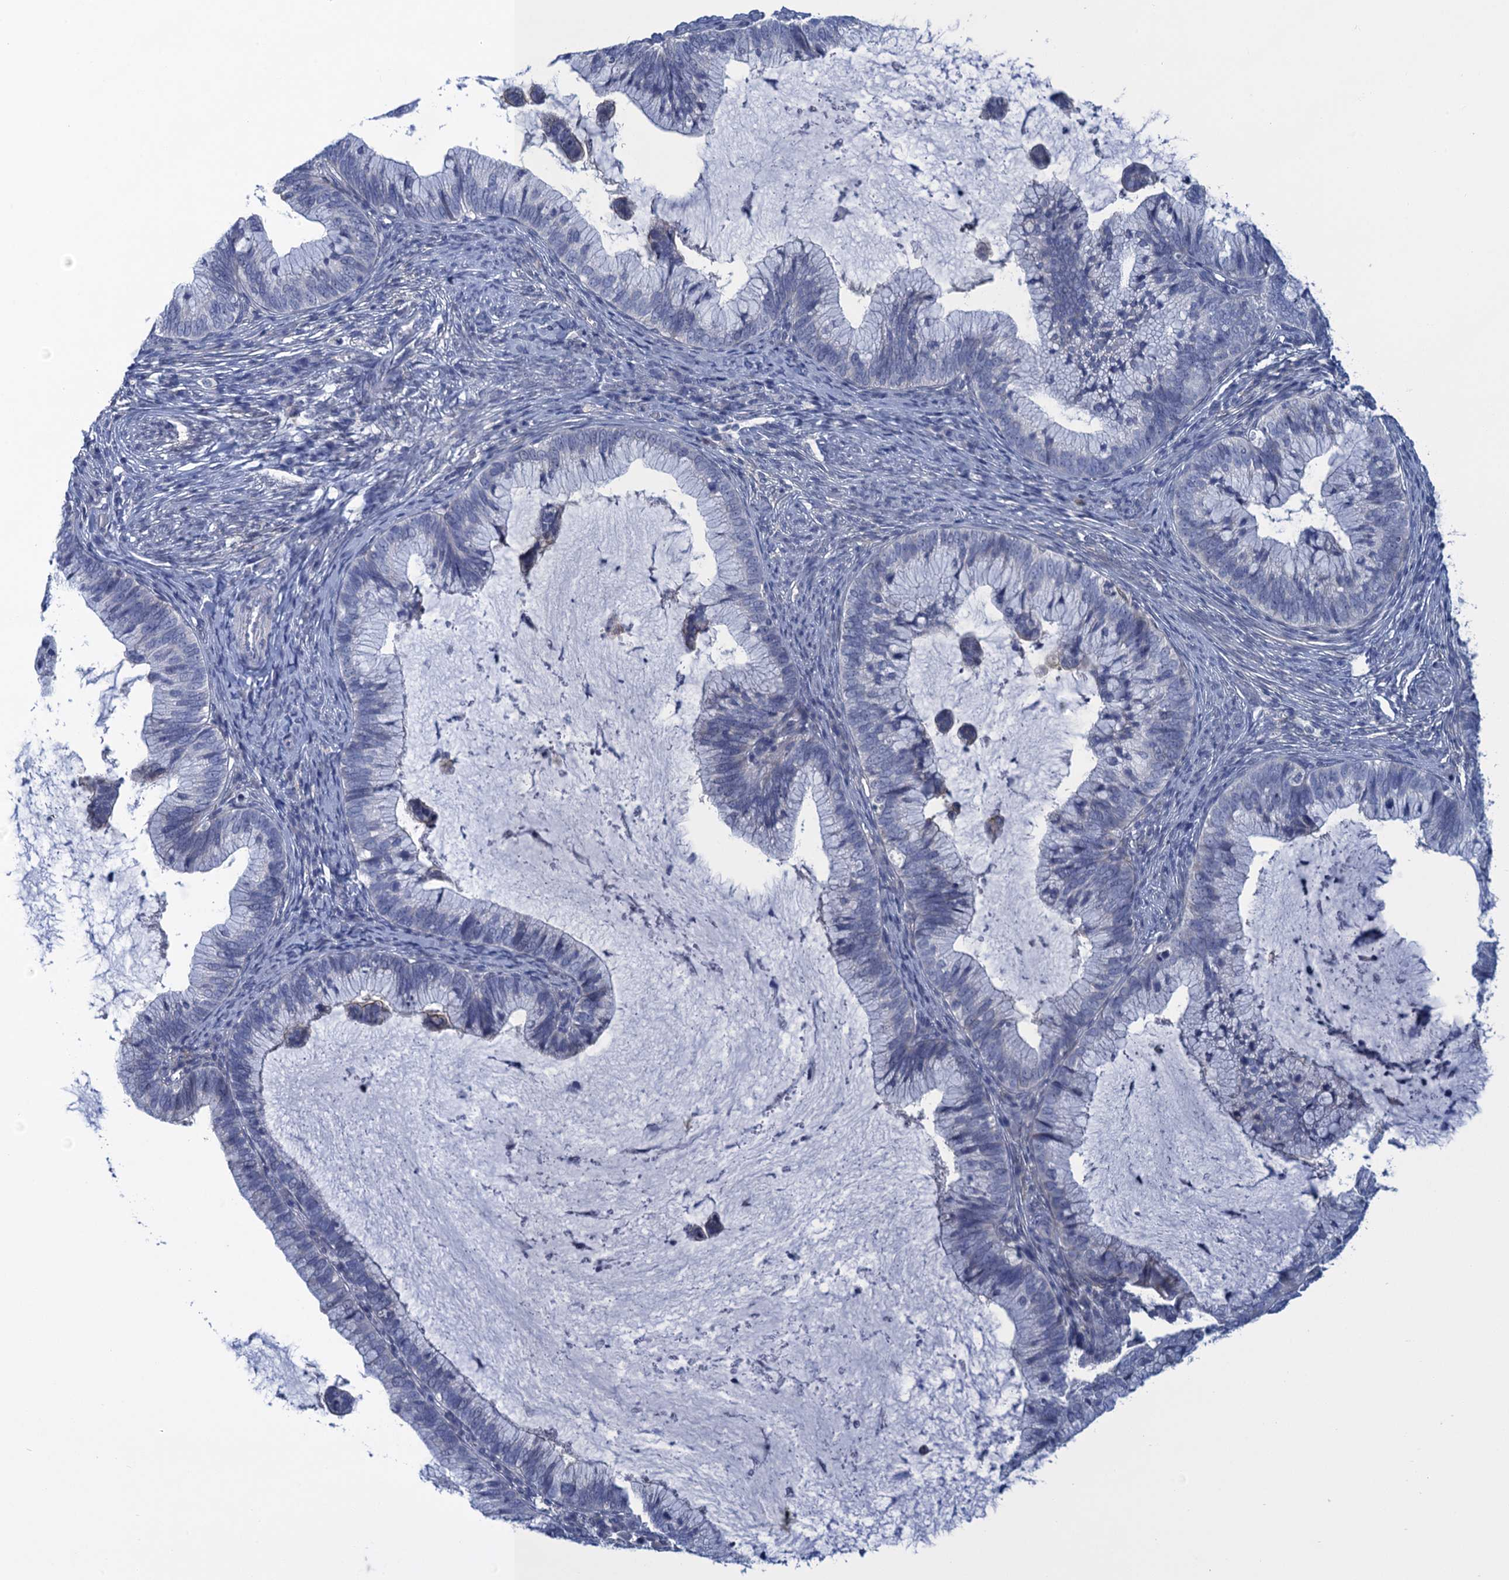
{"staining": {"intensity": "negative", "quantity": "none", "location": "none"}, "tissue": "cervical cancer", "cell_type": "Tumor cells", "image_type": "cancer", "snomed": [{"axis": "morphology", "description": "Adenocarcinoma, NOS"}, {"axis": "topography", "description": "Cervix"}], "caption": "Cervical cancer (adenocarcinoma) stained for a protein using immunohistochemistry reveals no expression tumor cells.", "gene": "SCEL", "patient": {"sex": "female", "age": 36}}